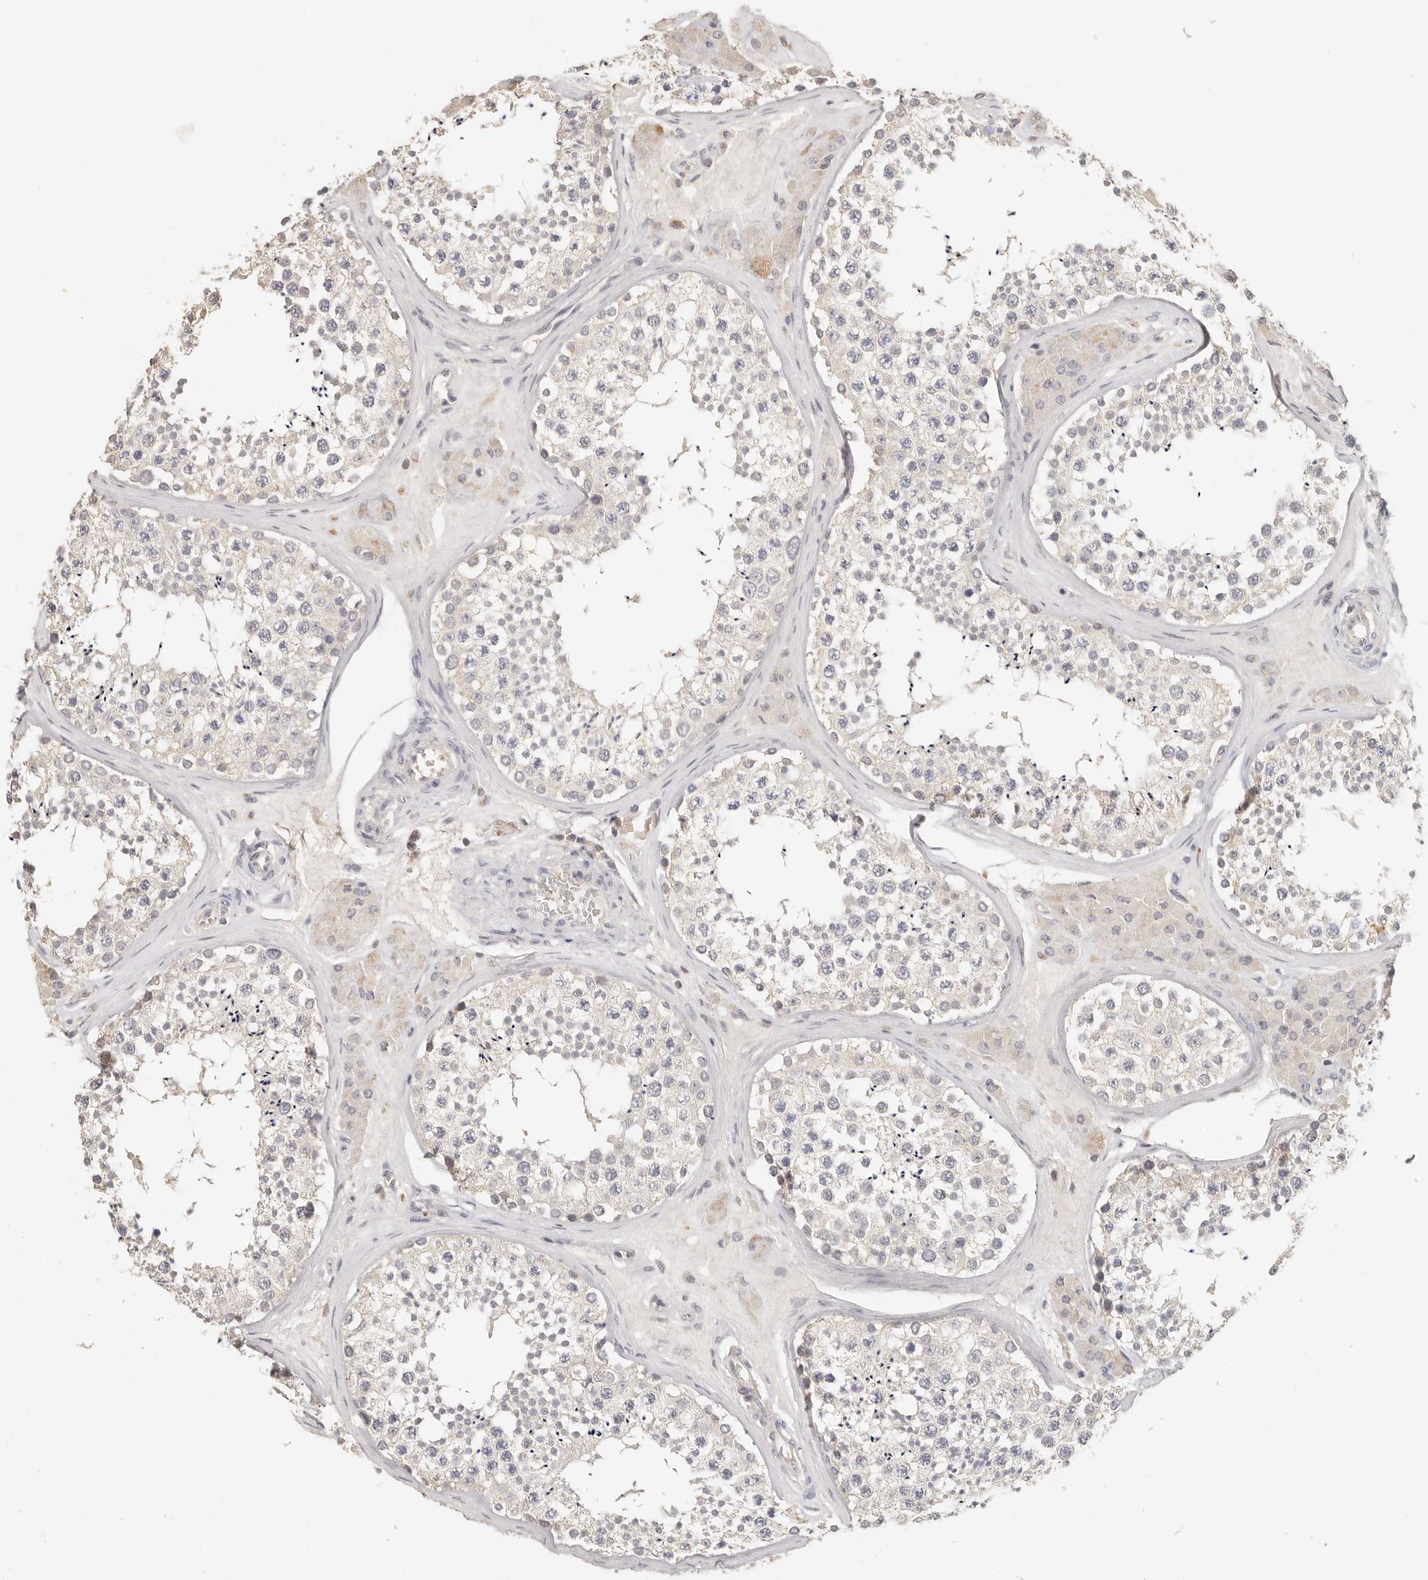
{"staining": {"intensity": "weak", "quantity": "<25%", "location": "cytoplasmic/membranous"}, "tissue": "testis", "cell_type": "Cells in seminiferous ducts", "image_type": "normal", "snomed": [{"axis": "morphology", "description": "Normal tissue, NOS"}, {"axis": "topography", "description": "Testis"}], "caption": "Testis stained for a protein using immunohistochemistry reveals no staining cells in seminiferous ducts.", "gene": "CSK", "patient": {"sex": "male", "age": 46}}